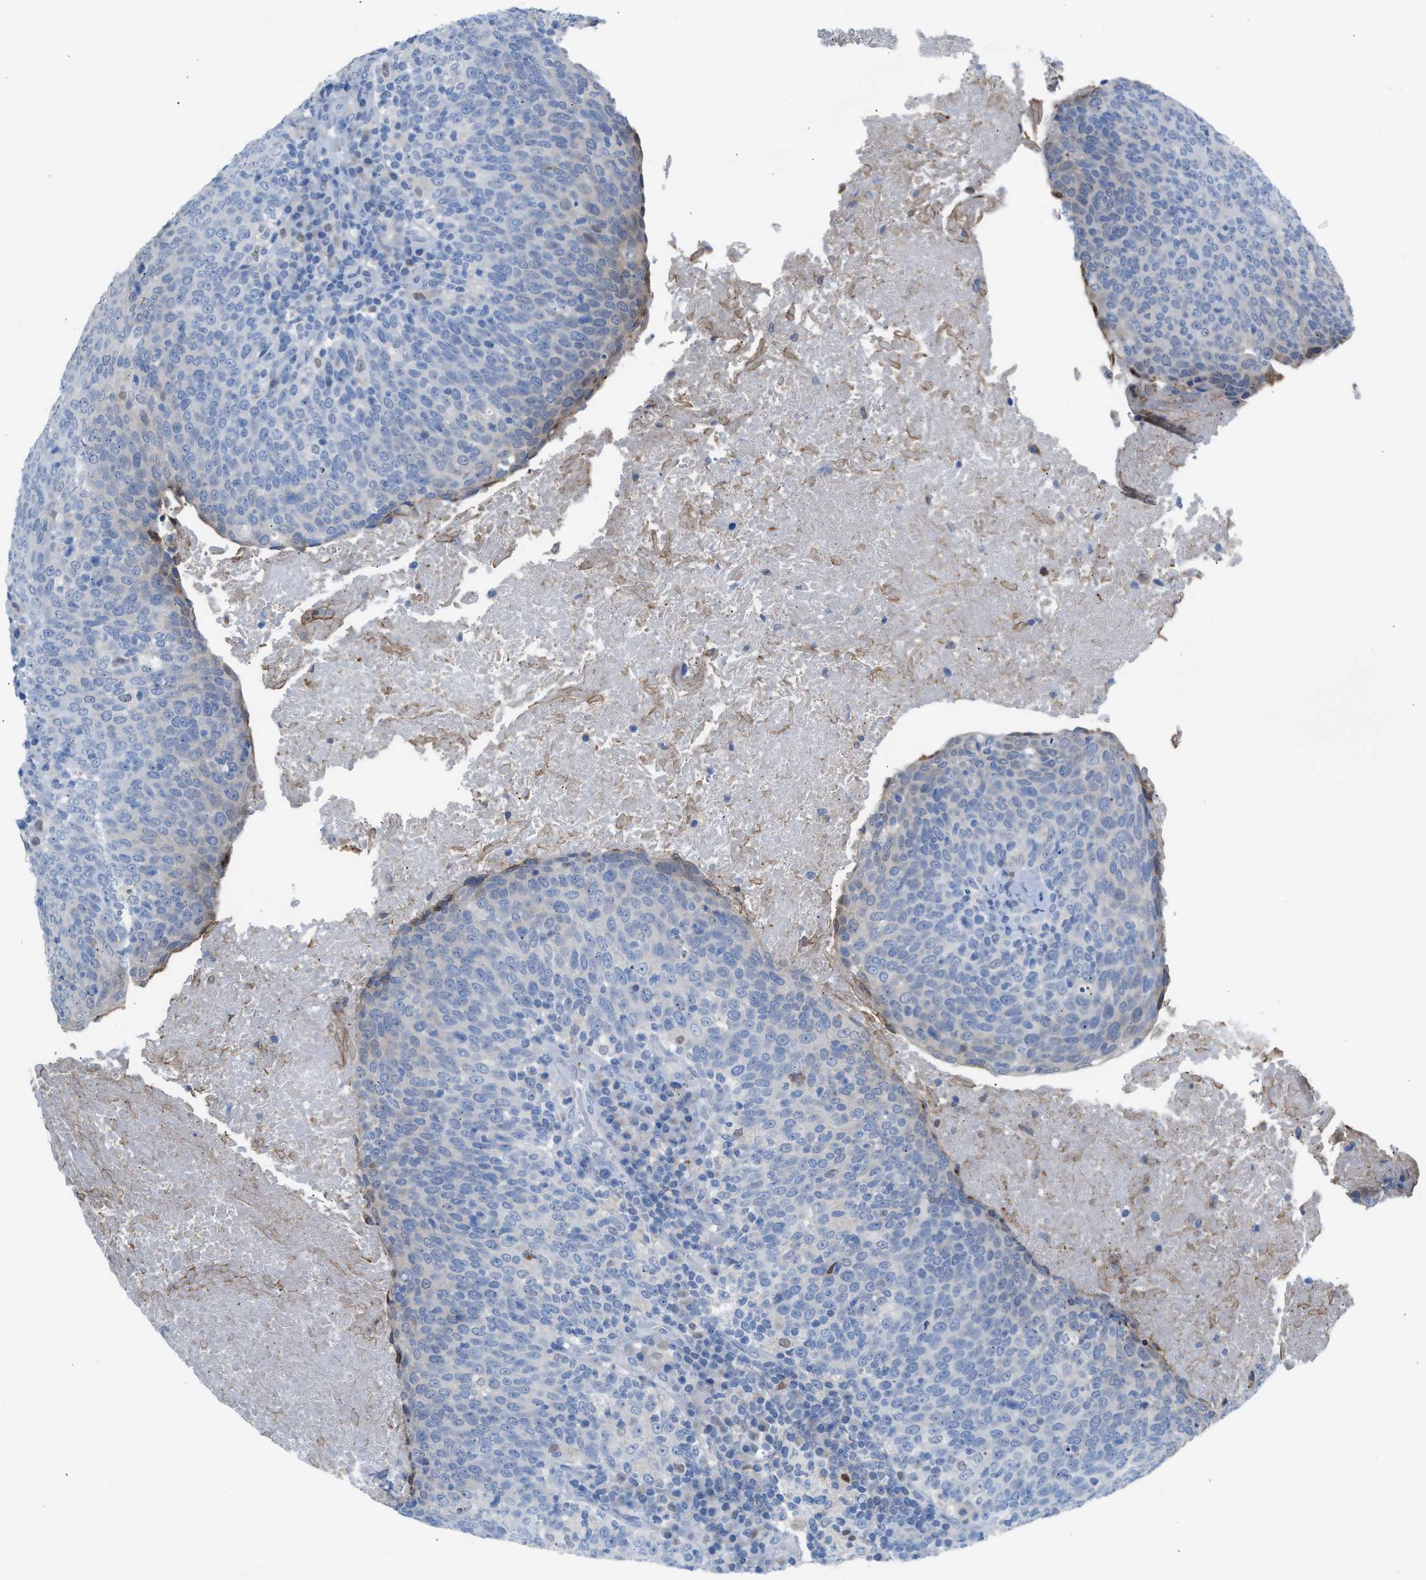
{"staining": {"intensity": "weak", "quantity": "<25%", "location": "cytoplasmic/membranous"}, "tissue": "head and neck cancer", "cell_type": "Tumor cells", "image_type": "cancer", "snomed": [{"axis": "morphology", "description": "Squamous cell carcinoma, NOS"}, {"axis": "morphology", "description": "Squamous cell carcinoma, metastatic, NOS"}, {"axis": "topography", "description": "Lymph node"}, {"axis": "topography", "description": "Head-Neck"}], "caption": "Immunohistochemistry photomicrograph of neoplastic tissue: human head and neck metastatic squamous cell carcinoma stained with DAB demonstrates no significant protein staining in tumor cells.", "gene": "PPM1D", "patient": {"sex": "male", "age": 62}}